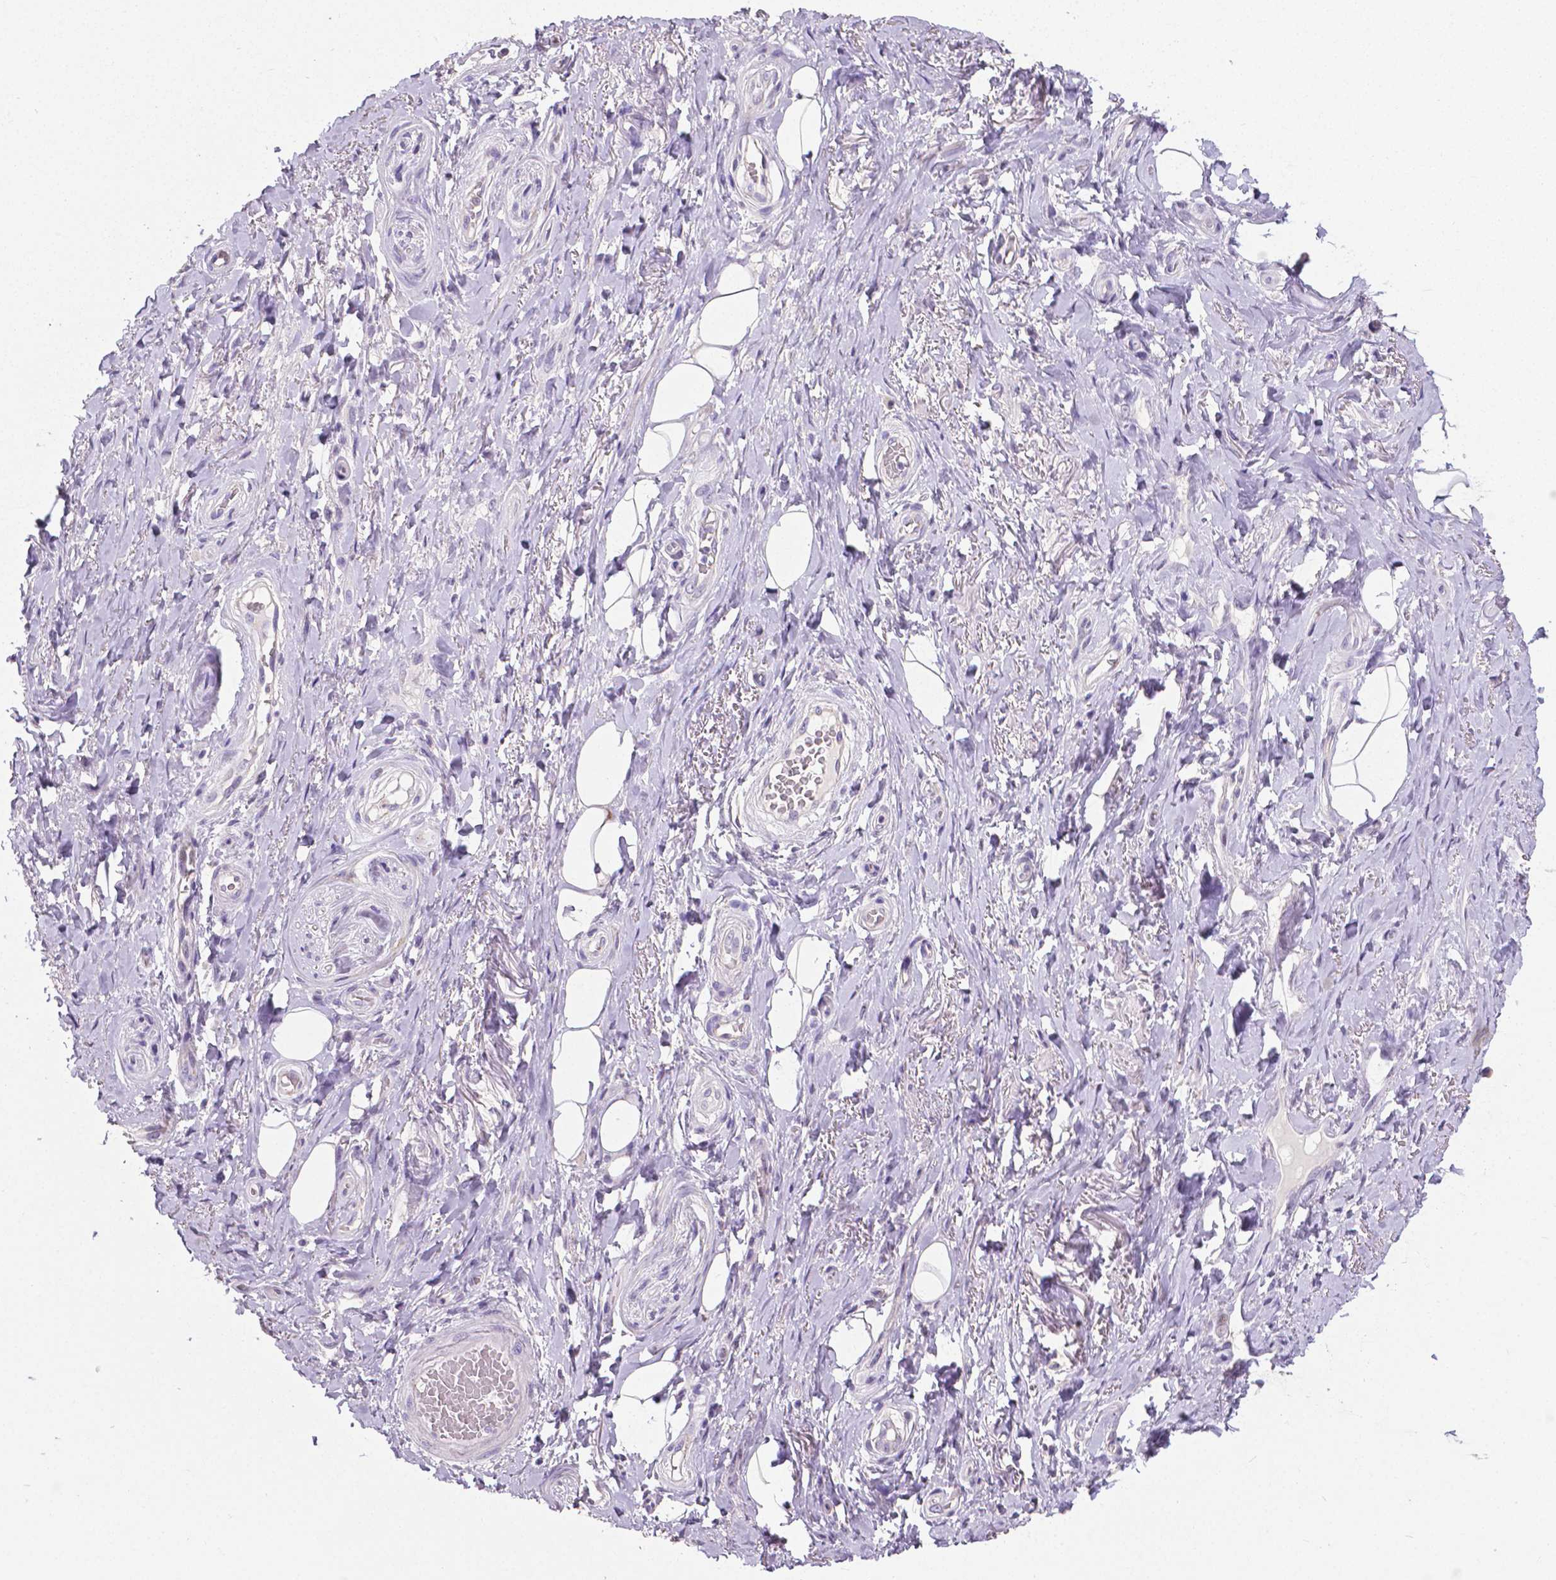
{"staining": {"intensity": "negative", "quantity": "none", "location": "none"}, "tissue": "adipose tissue", "cell_type": "Adipocytes", "image_type": "normal", "snomed": [{"axis": "morphology", "description": "Normal tissue, NOS"}, {"axis": "topography", "description": "Anal"}, {"axis": "topography", "description": "Peripheral nerve tissue"}], "caption": "DAB immunohistochemical staining of unremarkable human adipose tissue reveals no significant positivity in adipocytes. (DAB immunohistochemistry with hematoxylin counter stain).", "gene": "OCLN", "patient": {"sex": "male", "age": 53}}